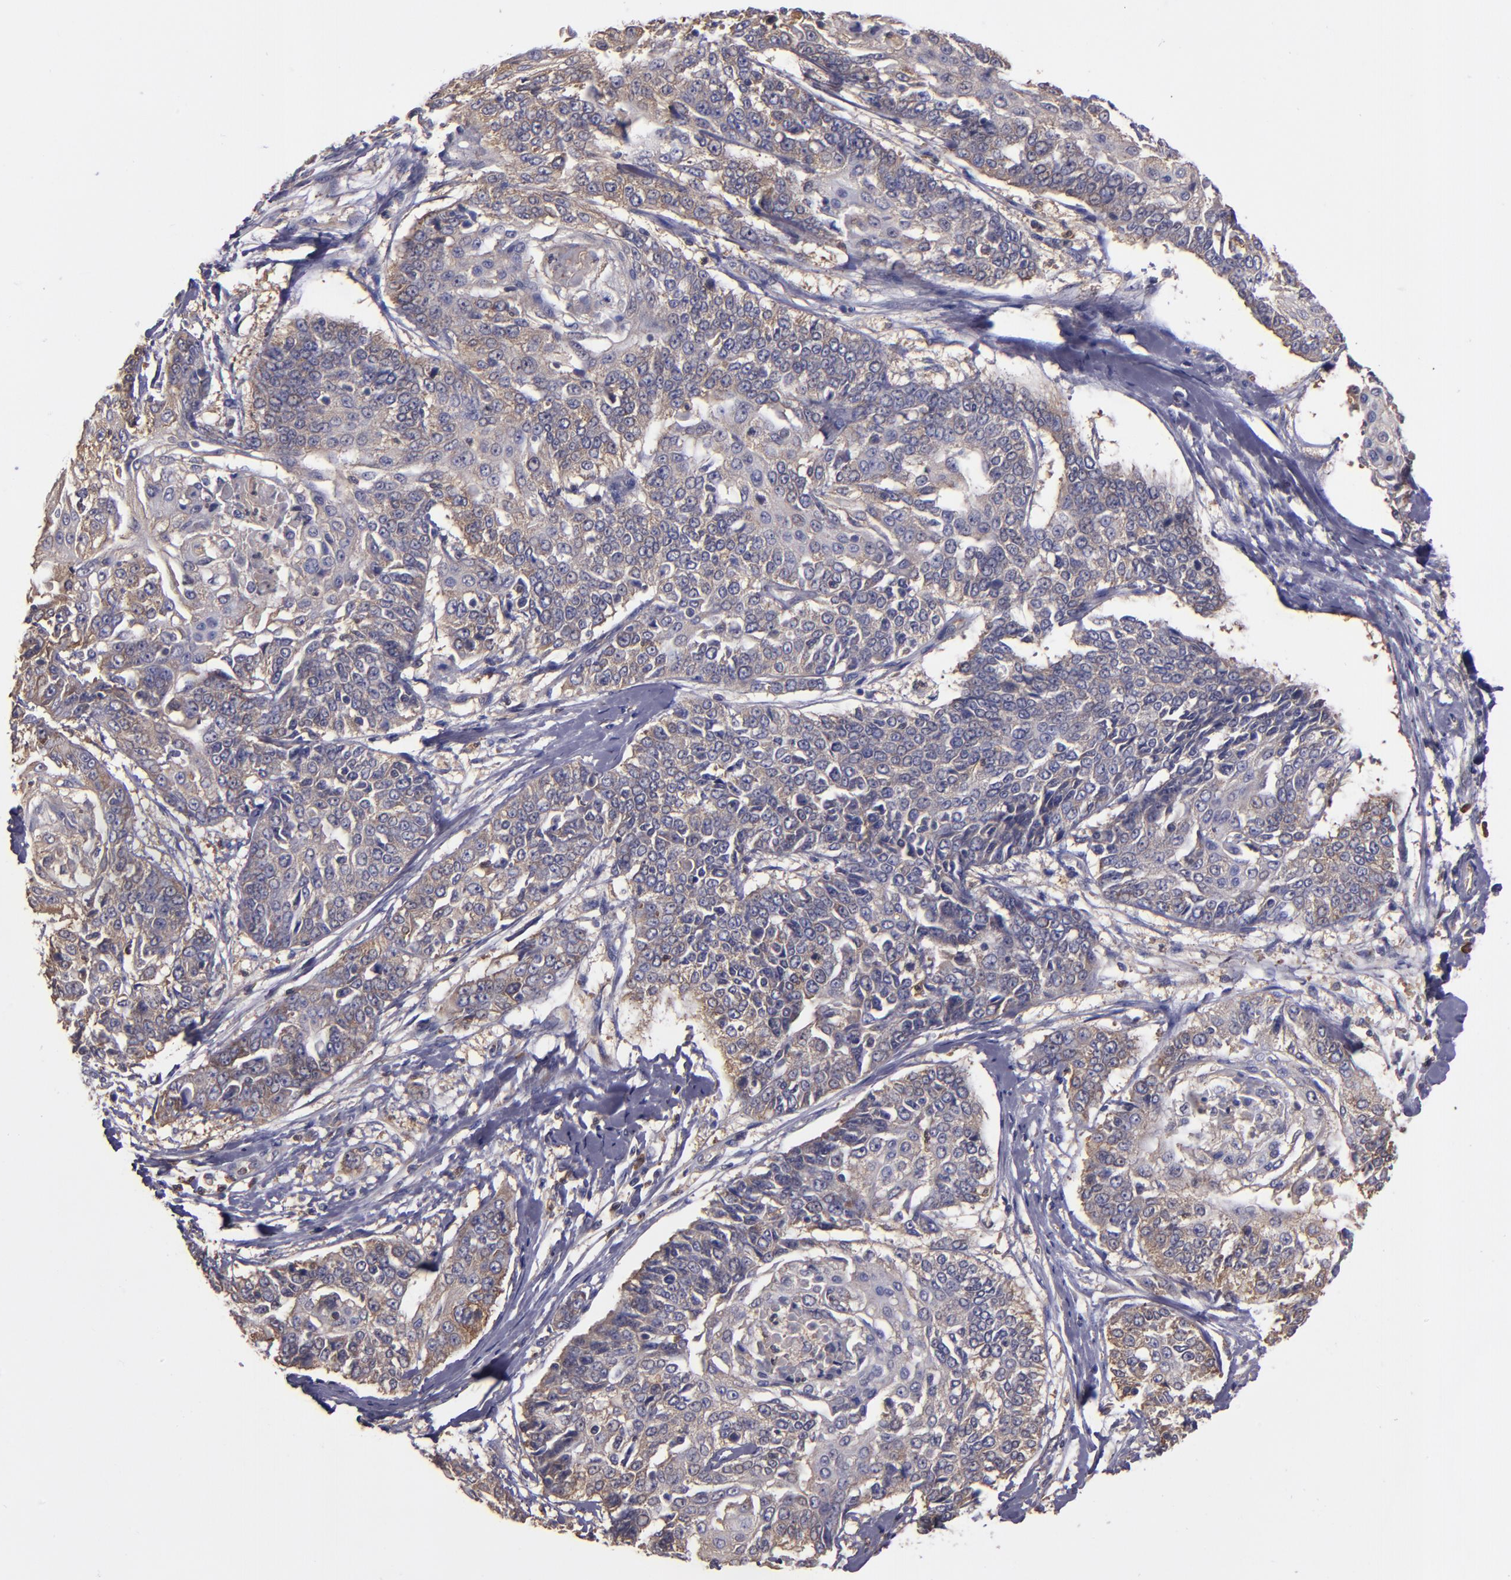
{"staining": {"intensity": "moderate", "quantity": "25%-75%", "location": "cytoplasmic/membranous"}, "tissue": "cervical cancer", "cell_type": "Tumor cells", "image_type": "cancer", "snomed": [{"axis": "morphology", "description": "Squamous cell carcinoma, NOS"}, {"axis": "topography", "description": "Cervix"}], "caption": "Brown immunohistochemical staining in human squamous cell carcinoma (cervical) shows moderate cytoplasmic/membranous staining in about 25%-75% of tumor cells.", "gene": "CARS1", "patient": {"sex": "female", "age": 64}}